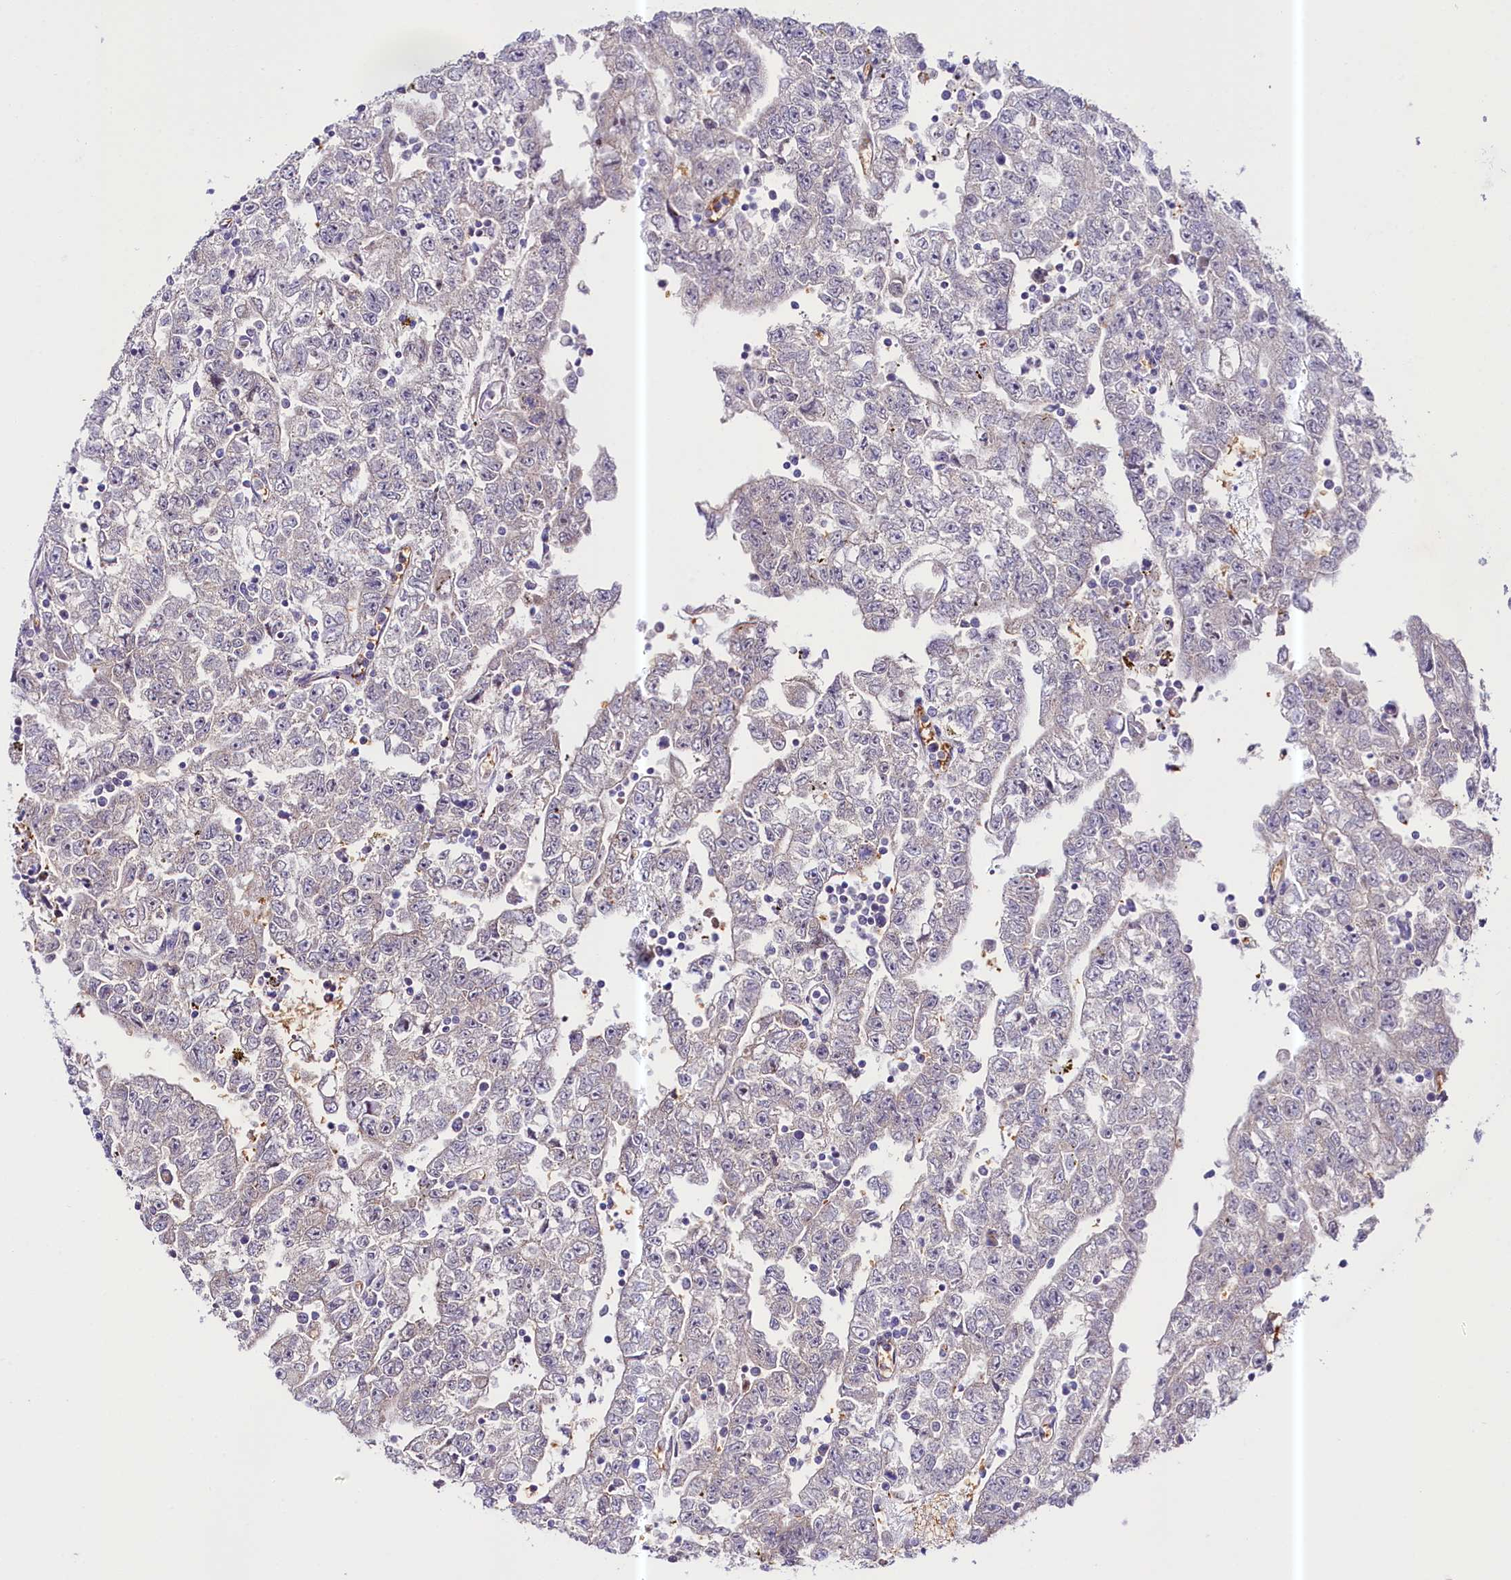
{"staining": {"intensity": "negative", "quantity": "none", "location": "none"}, "tissue": "testis cancer", "cell_type": "Tumor cells", "image_type": "cancer", "snomed": [{"axis": "morphology", "description": "Carcinoma, Embryonal, NOS"}, {"axis": "topography", "description": "Testis"}], "caption": "Tumor cells show no significant expression in testis cancer (embryonal carcinoma).", "gene": "CEP295", "patient": {"sex": "male", "age": 25}}